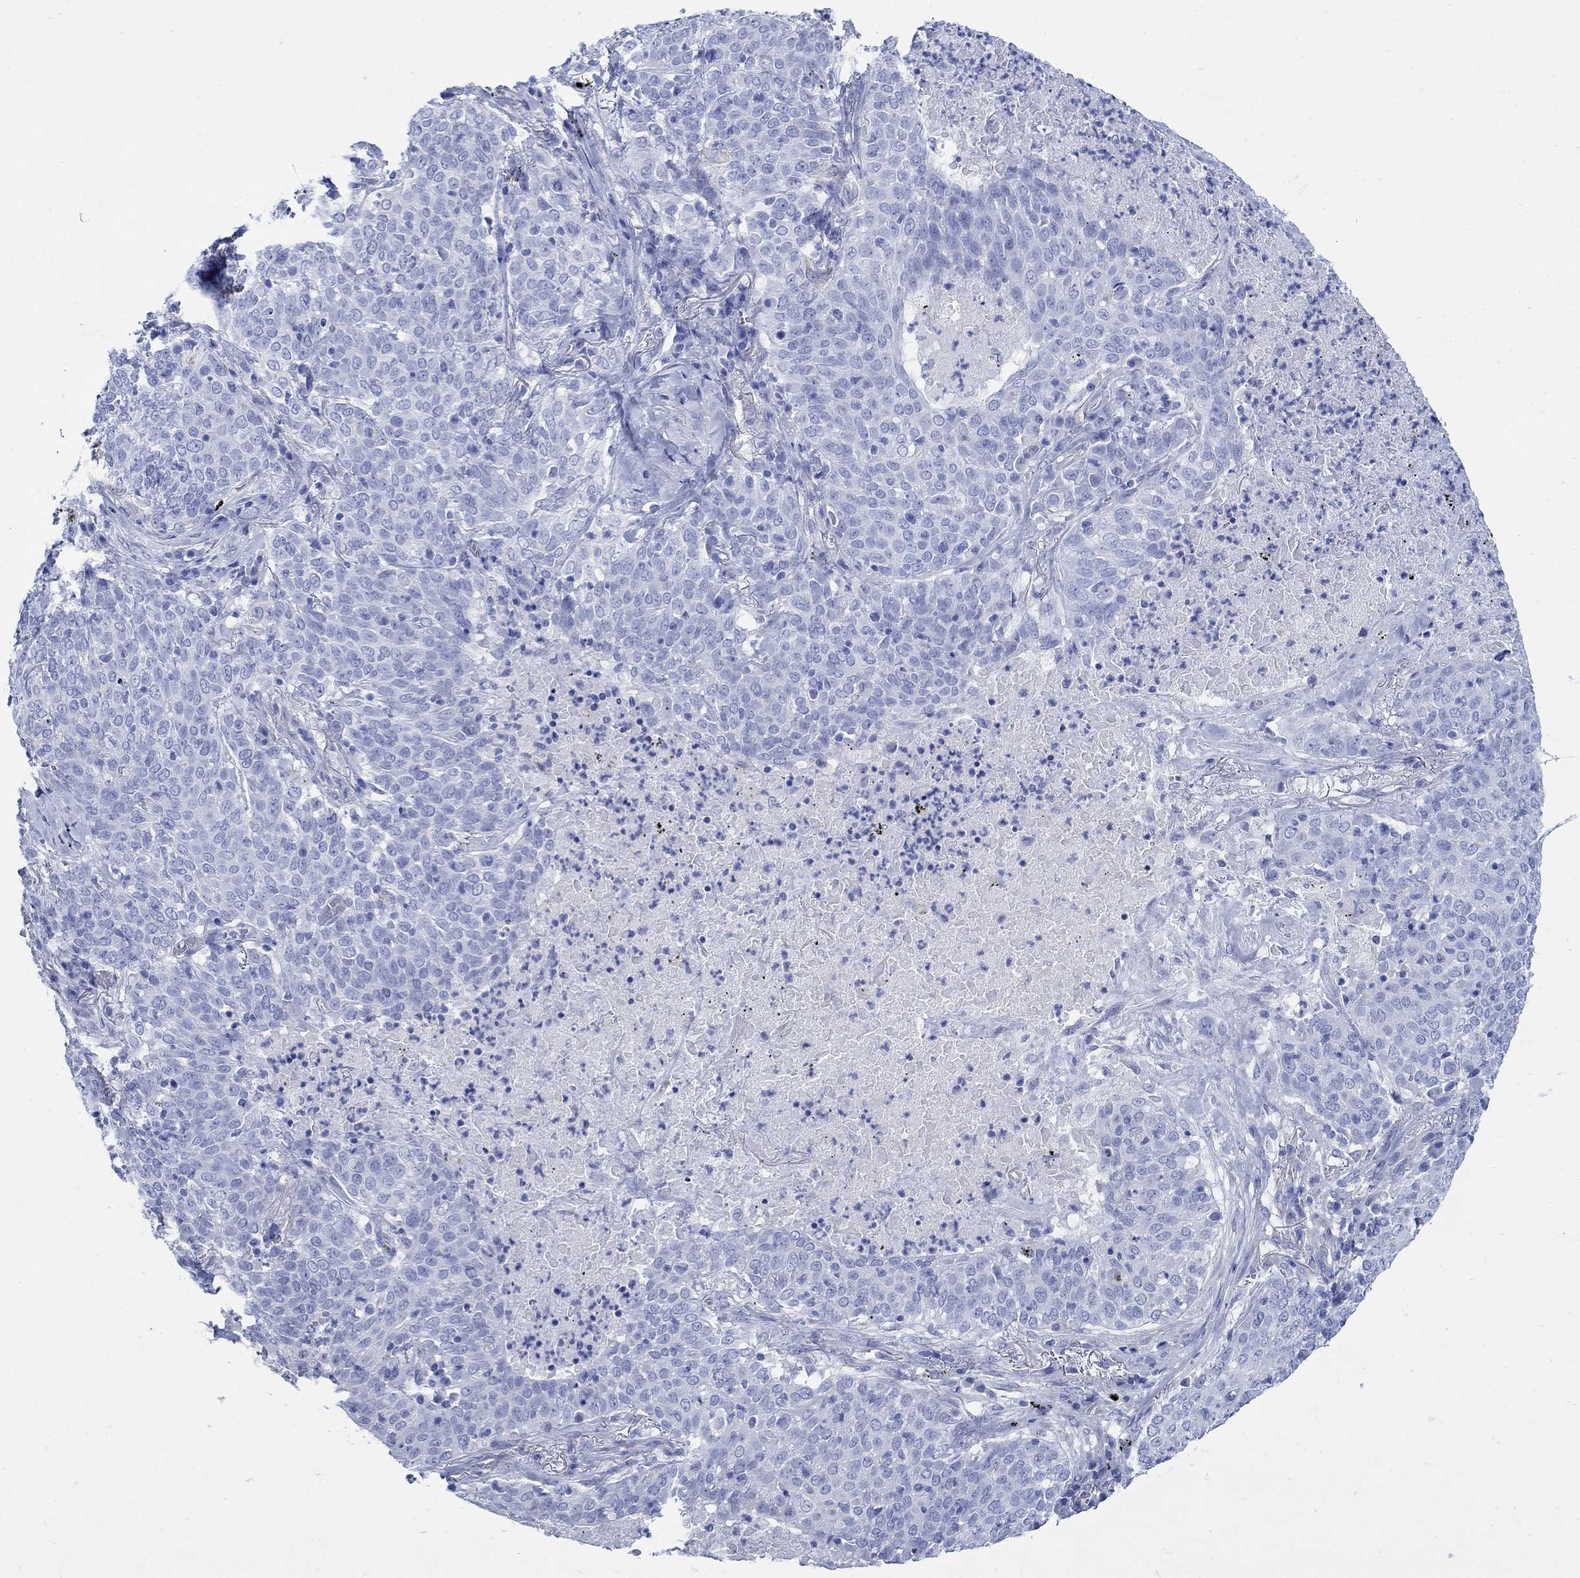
{"staining": {"intensity": "moderate", "quantity": "<25%", "location": "cytoplasmic/membranous"}, "tissue": "lung cancer", "cell_type": "Tumor cells", "image_type": "cancer", "snomed": [{"axis": "morphology", "description": "Squamous cell carcinoma, NOS"}, {"axis": "topography", "description": "Lung"}], "caption": "Lung cancer (squamous cell carcinoma) stained with a protein marker displays moderate staining in tumor cells.", "gene": "ZDHHC14", "patient": {"sex": "male", "age": 82}}